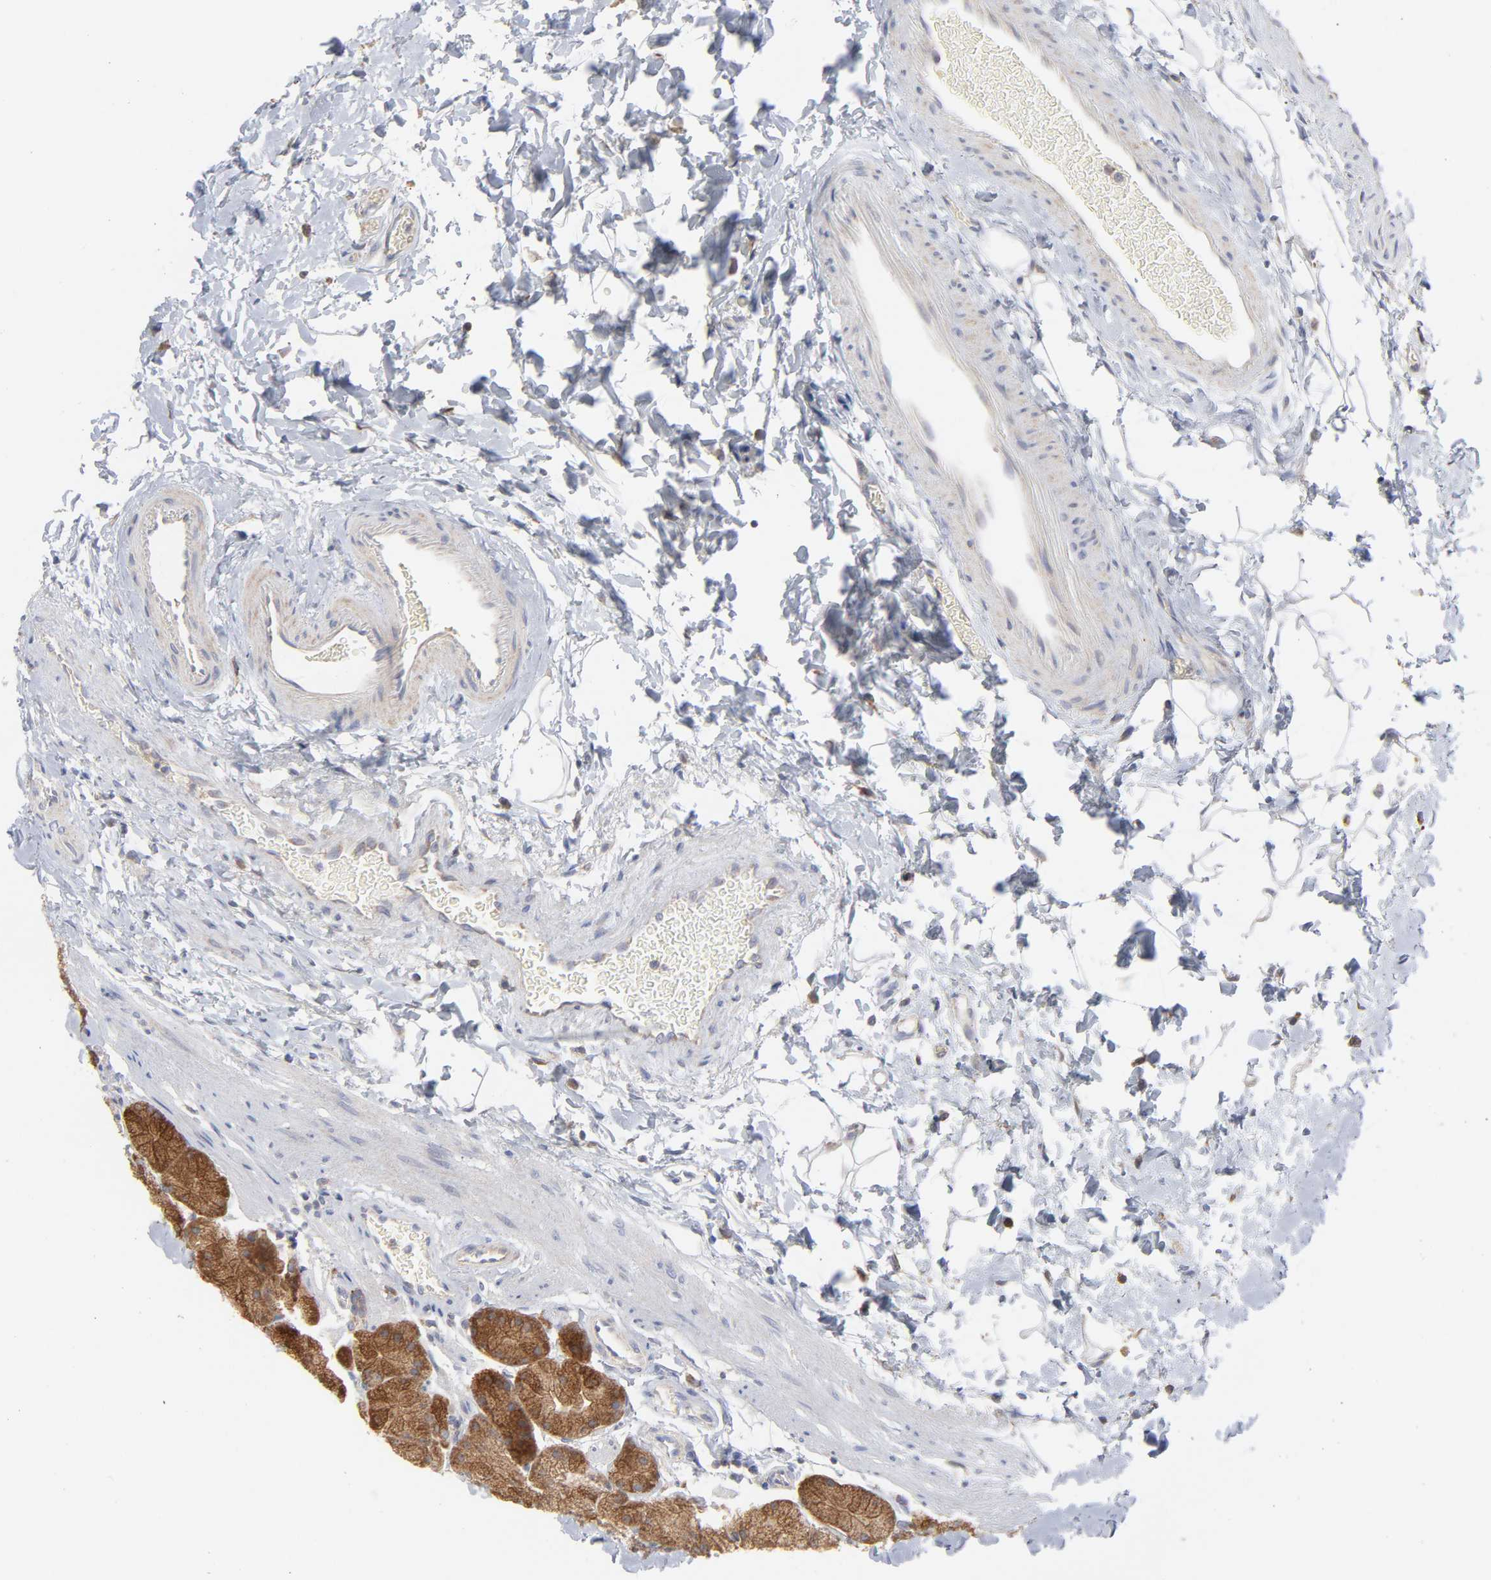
{"staining": {"intensity": "moderate", "quantity": ">75%", "location": "cytoplasmic/membranous"}, "tissue": "stomach", "cell_type": "Glandular cells", "image_type": "normal", "snomed": [{"axis": "morphology", "description": "Normal tissue, NOS"}, {"axis": "topography", "description": "Stomach, upper"}, {"axis": "topography", "description": "Stomach"}], "caption": "Immunohistochemistry (IHC) image of normal stomach: human stomach stained using immunohistochemistry (IHC) demonstrates medium levels of moderate protein expression localized specifically in the cytoplasmic/membranous of glandular cells, appearing as a cytoplasmic/membranous brown color.", "gene": "PPFIBP2", "patient": {"sex": "male", "age": 76}}